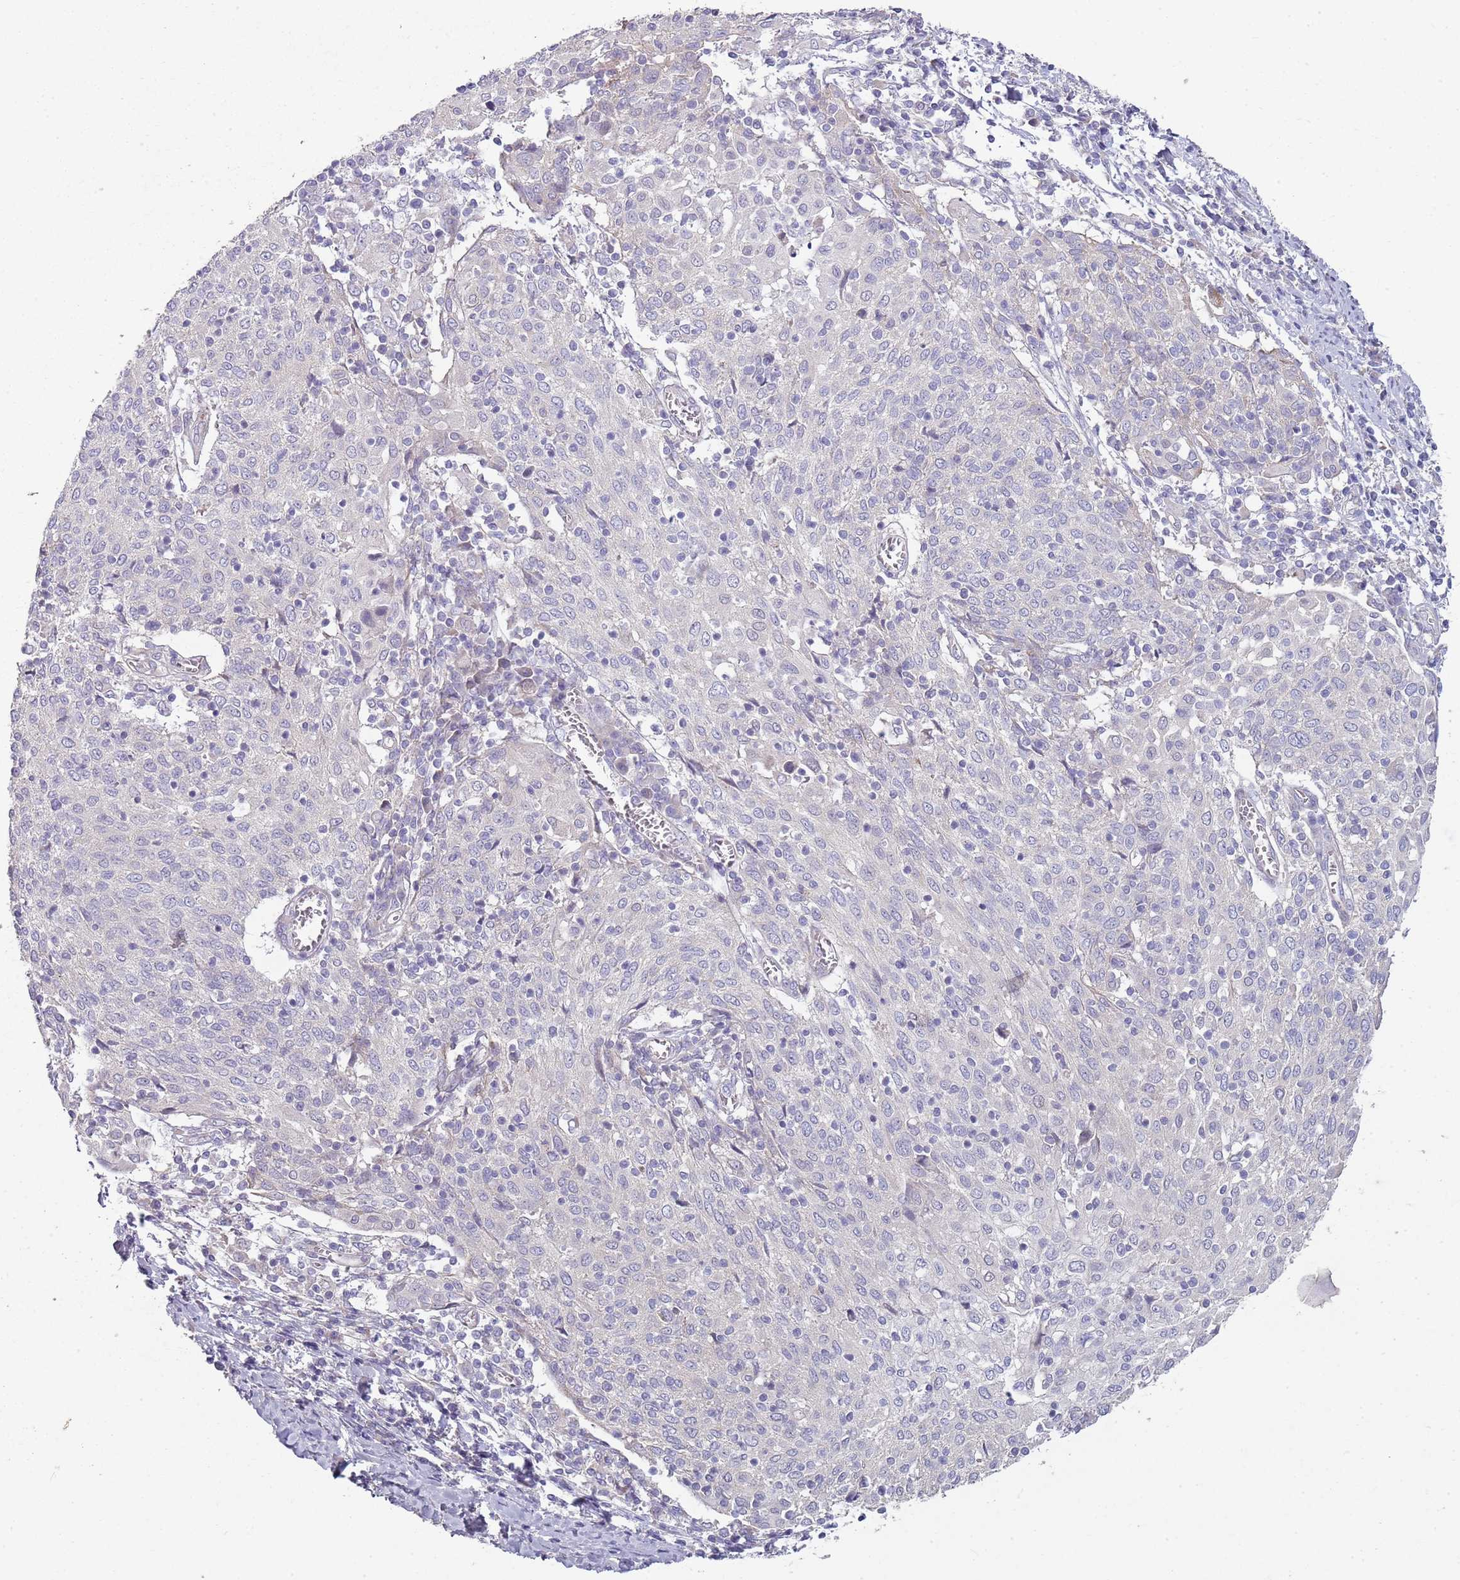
{"staining": {"intensity": "negative", "quantity": "none", "location": "none"}, "tissue": "cervical cancer", "cell_type": "Tumor cells", "image_type": "cancer", "snomed": [{"axis": "morphology", "description": "Squamous cell carcinoma, NOS"}, {"axis": "topography", "description": "Cervix"}], "caption": "Immunohistochemistry photomicrograph of human cervical cancer (squamous cell carcinoma) stained for a protein (brown), which shows no positivity in tumor cells.", "gene": "ZNF583", "patient": {"sex": "female", "age": 52}}